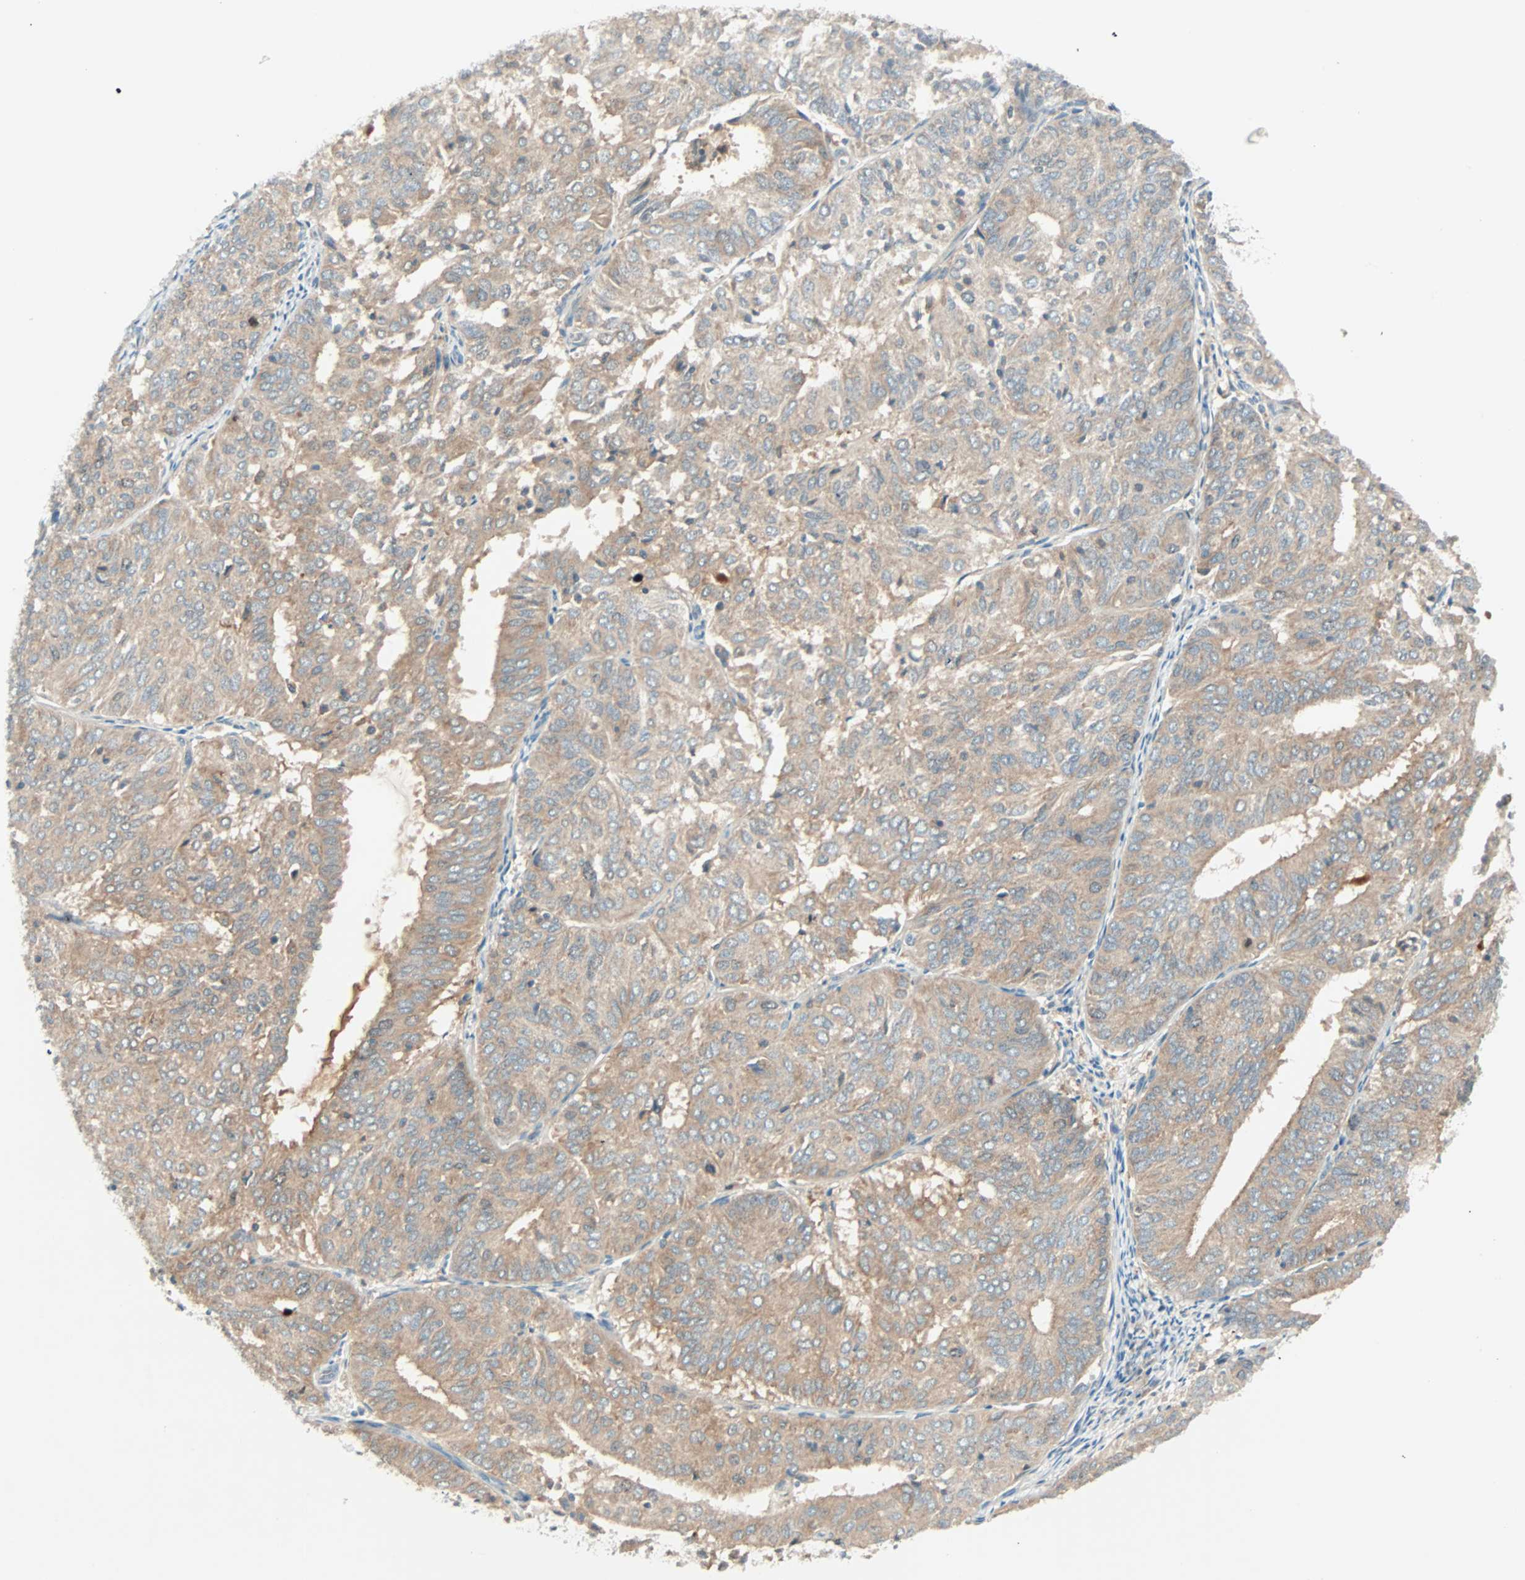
{"staining": {"intensity": "weak", "quantity": ">75%", "location": "cytoplasmic/membranous"}, "tissue": "endometrial cancer", "cell_type": "Tumor cells", "image_type": "cancer", "snomed": [{"axis": "morphology", "description": "Adenocarcinoma, NOS"}, {"axis": "topography", "description": "Uterus"}], "caption": "Approximately >75% of tumor cells in human endometrial cancer (adenocarcinoma) display weak cytoplasmic/membranous protein positivity as visualized by brown immunohistochemical staining.", "gene": "SMIM8", "patient": {"sex": "female", "age": 60}}